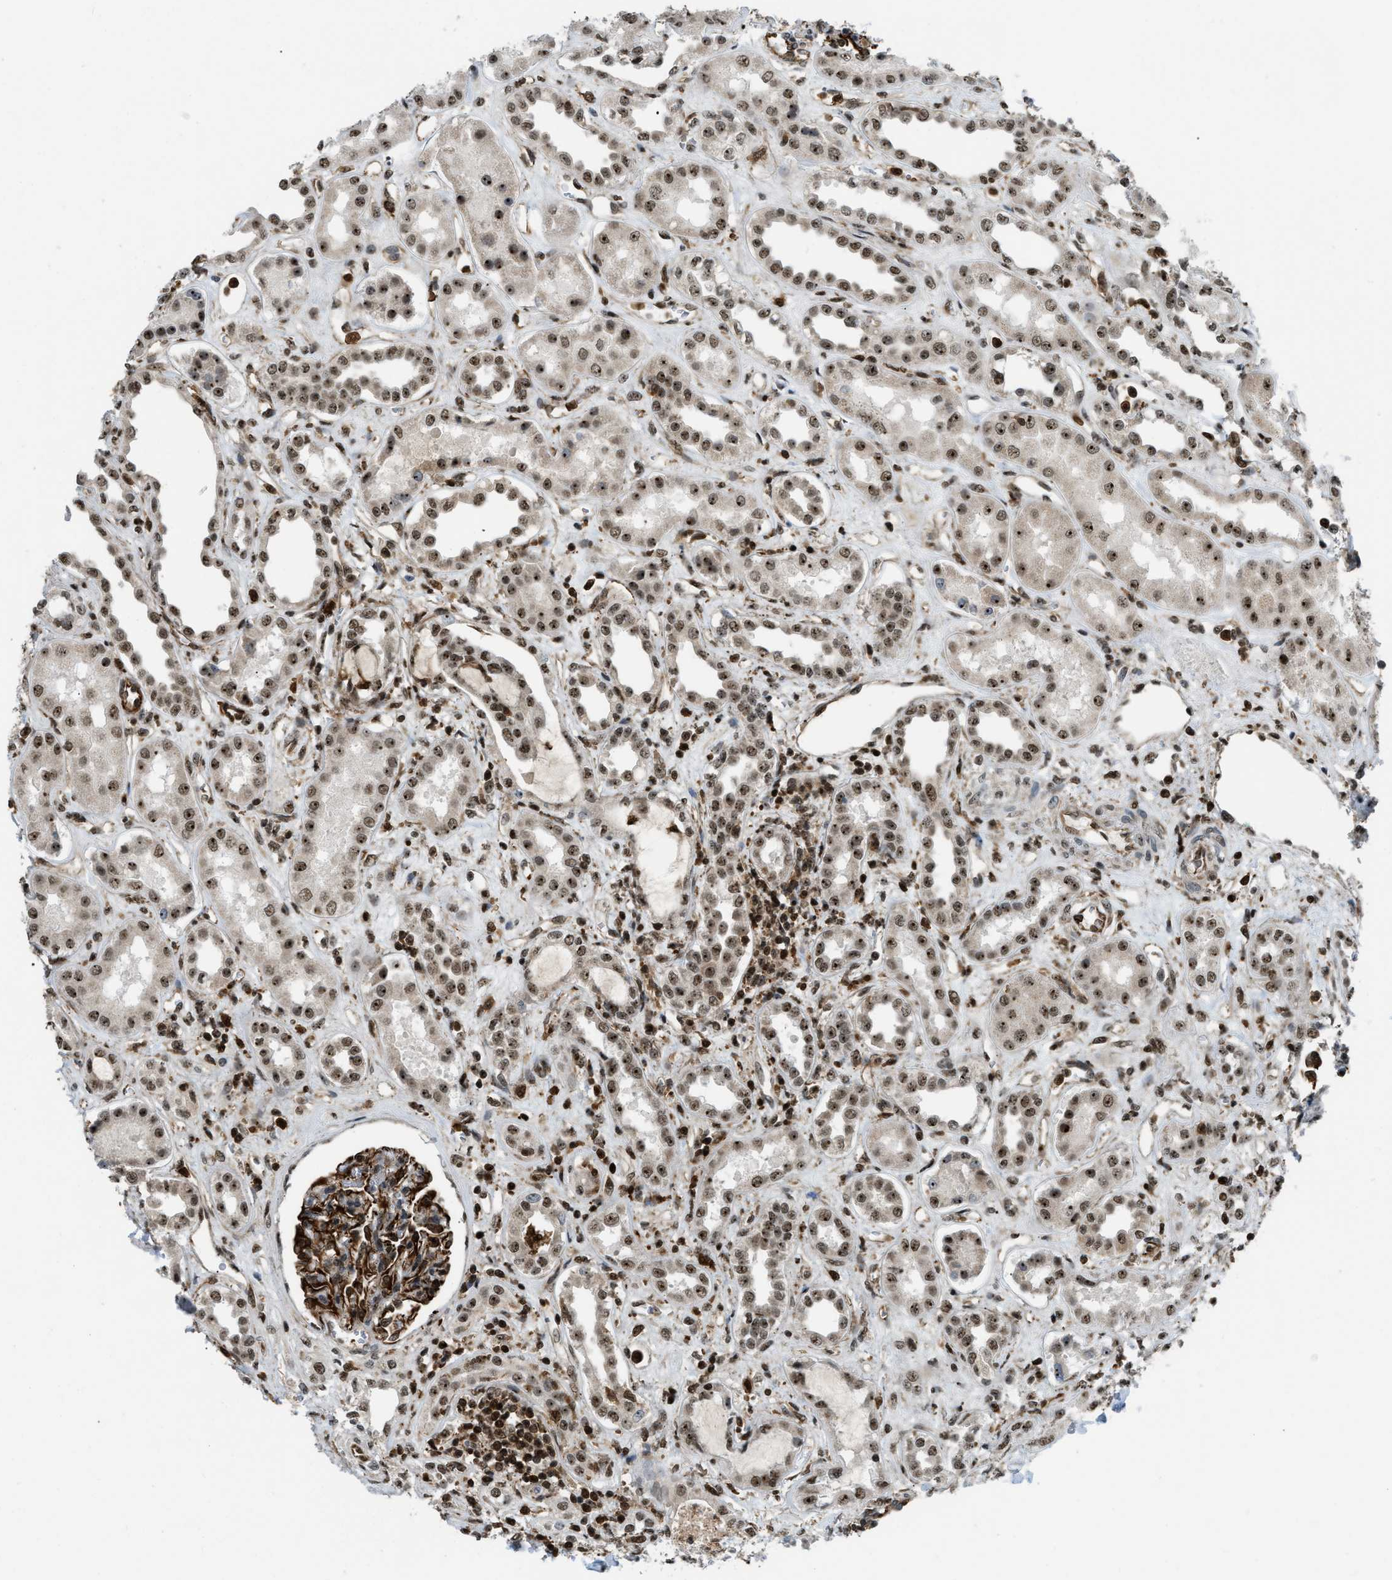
{"staining": {"intensity": "strong", "quantity": ">75%", "location": "cytoplasmic/membranous,nuclear"}, "tissue": "kidney", "cell_type": "Cells in glomeruli", "image_type": "normal", "snomed": [{"axis": "morphology", "description": "Normal tissue, NOS"}, {"axis": "topography", "description": "Kidney"}], "caption": "High-magnification brightfield microscopy of unremarkable kidney stained with DAB (3,3'-diaminobenzidine) (brown) and counterstained with hematoxylin (blue). cells in glomeruli exhibit strong cytoplasmic/membranous,nuclear positivity is present in about>75% of cells.", "gene": "E2F1", "patient": {"sex": "male", "age": 59}}